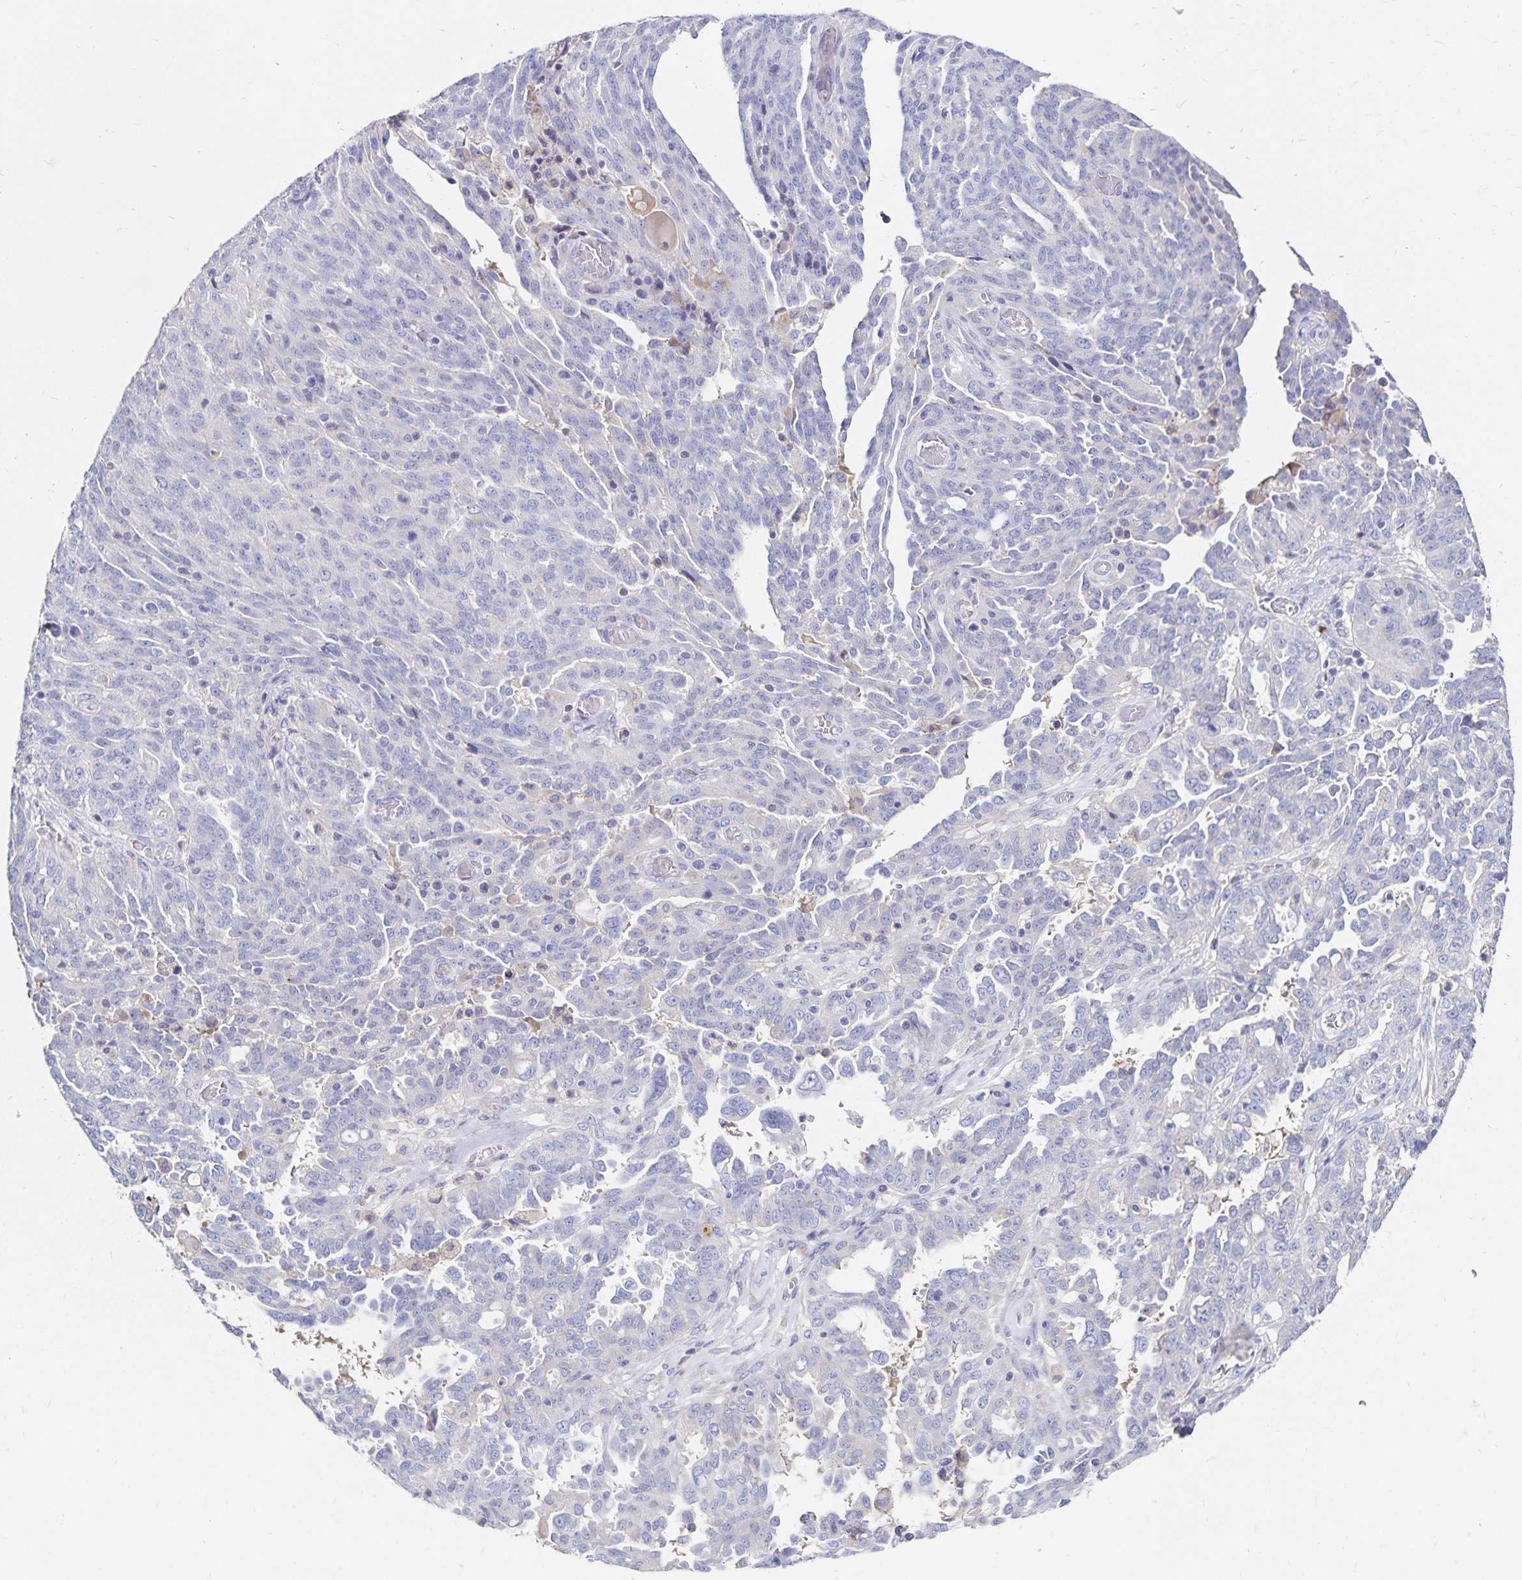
{"staining": {"intensity": "negative", "quantity": "none", "location": "none"}, "tissue": "ovarian cancer", "cell_type": "Tumor cells", "image_type": "cancer", "snomed": [{"axis": "morphology", "description": "Cystadenocarcinoma, serous, NOS"}, {"axis": "topography", "description": "Ovary"}], "caption": "A high-resolution histopathology image shows IHC staining of ovarian serous cystadenocarcinoma, which displays no significant staining in tumor cells. (DAB immunohistochemistry visualized using brightfield microscopy, high magnification).", "gene": "PAX5", "patient": {"sex": "female", "age": 67}}